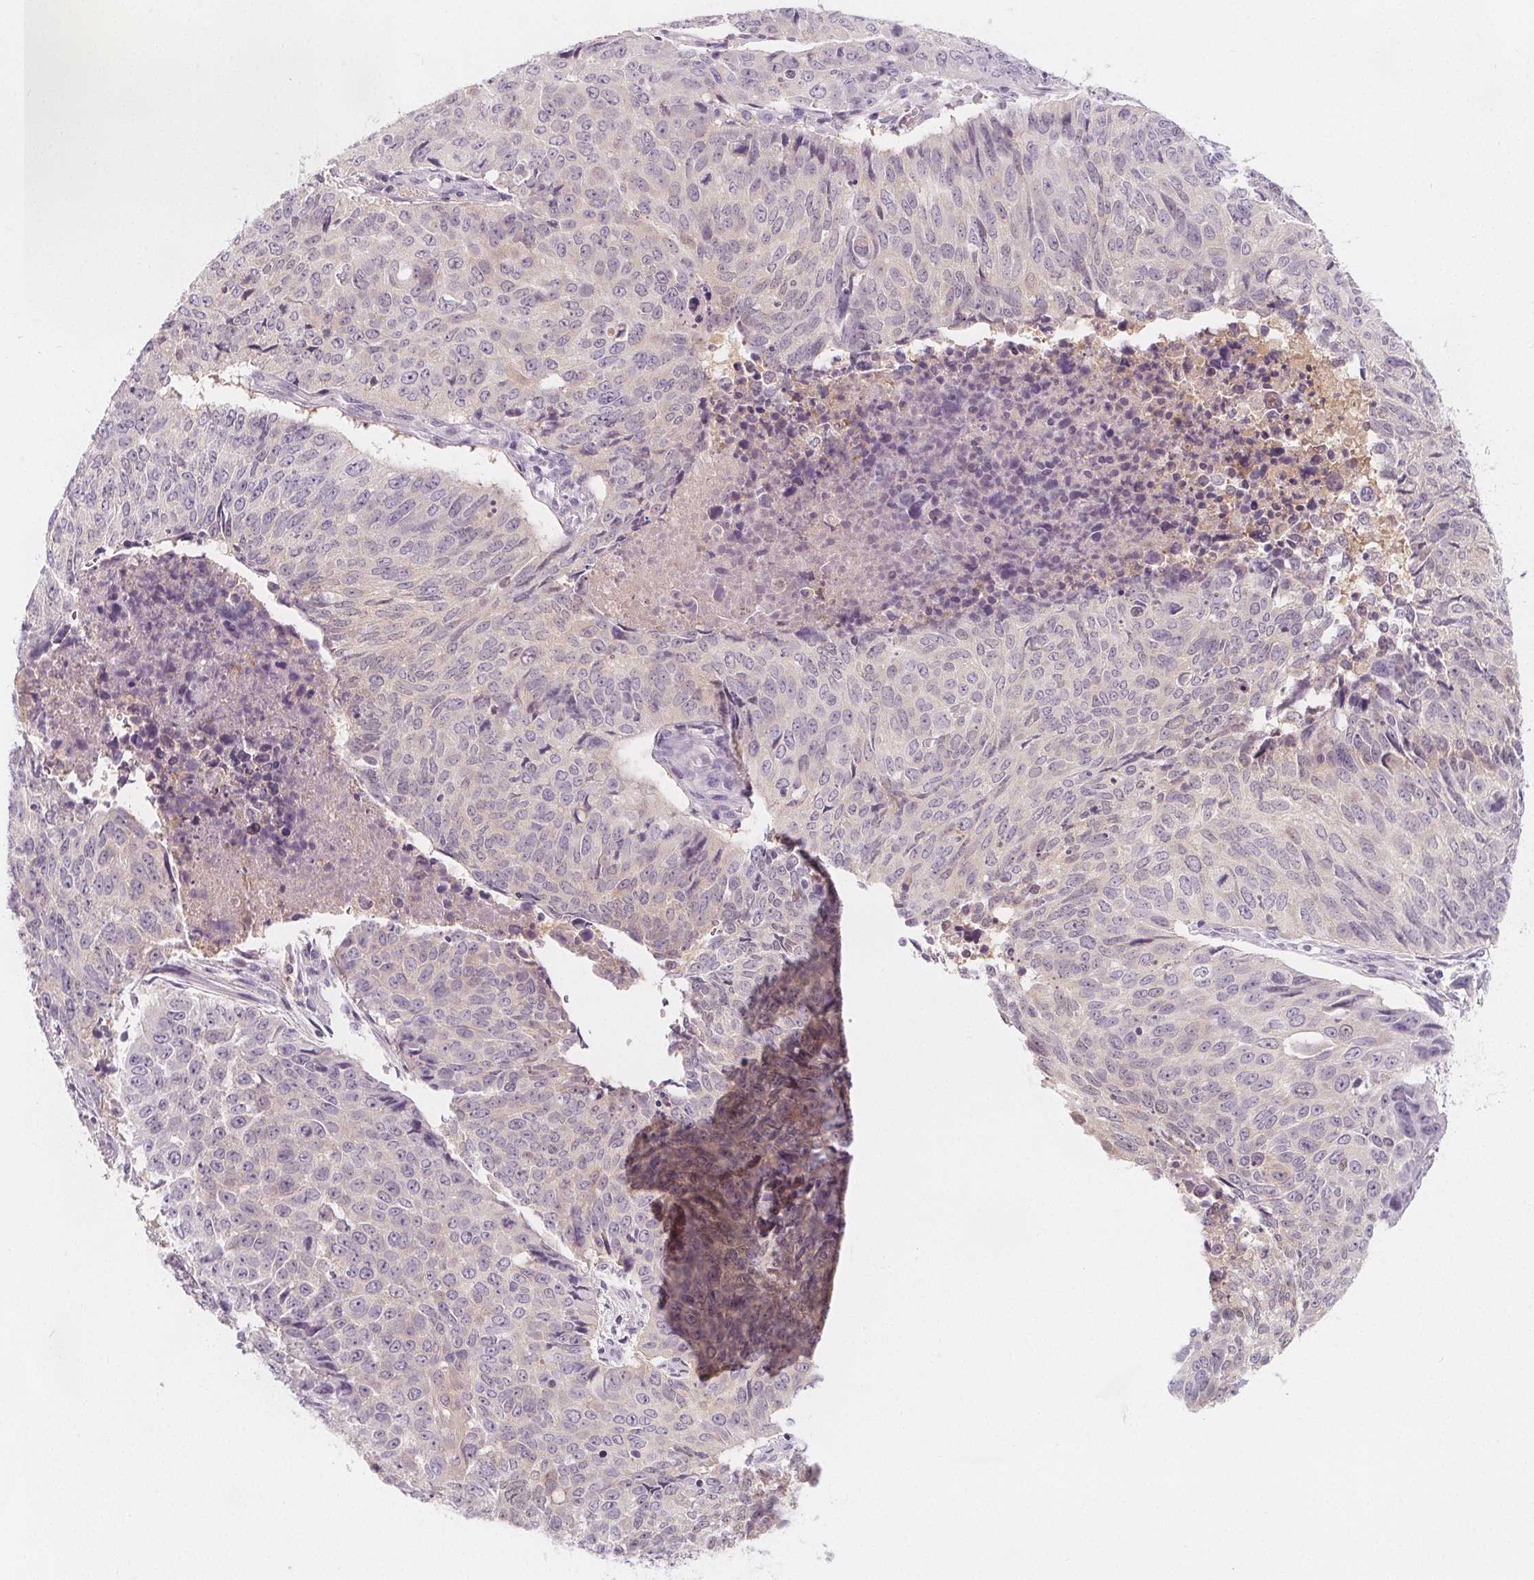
{"staining": {"intensity": "negative", "quantity": "none", "location": "none"}, "tissue": "lung cancer", "cell_type": "Tumor cells", "image_type": "cancer", "snomed": [{"axis": "morphology", "description": "Normal tissue, NOS"}, {"axis": "morphology", "description": "Squamous cell carcinoma, NOS"}, {"axis": "topography", "description": "Bronchus"}, {"axis": "topography", "description": "Lung"}], "caption": "A histopathology image of human lung cancer is negative for staining in tumor cells.", "gene": "UGP2", "patient": {"sex": "male", "age": 64}}